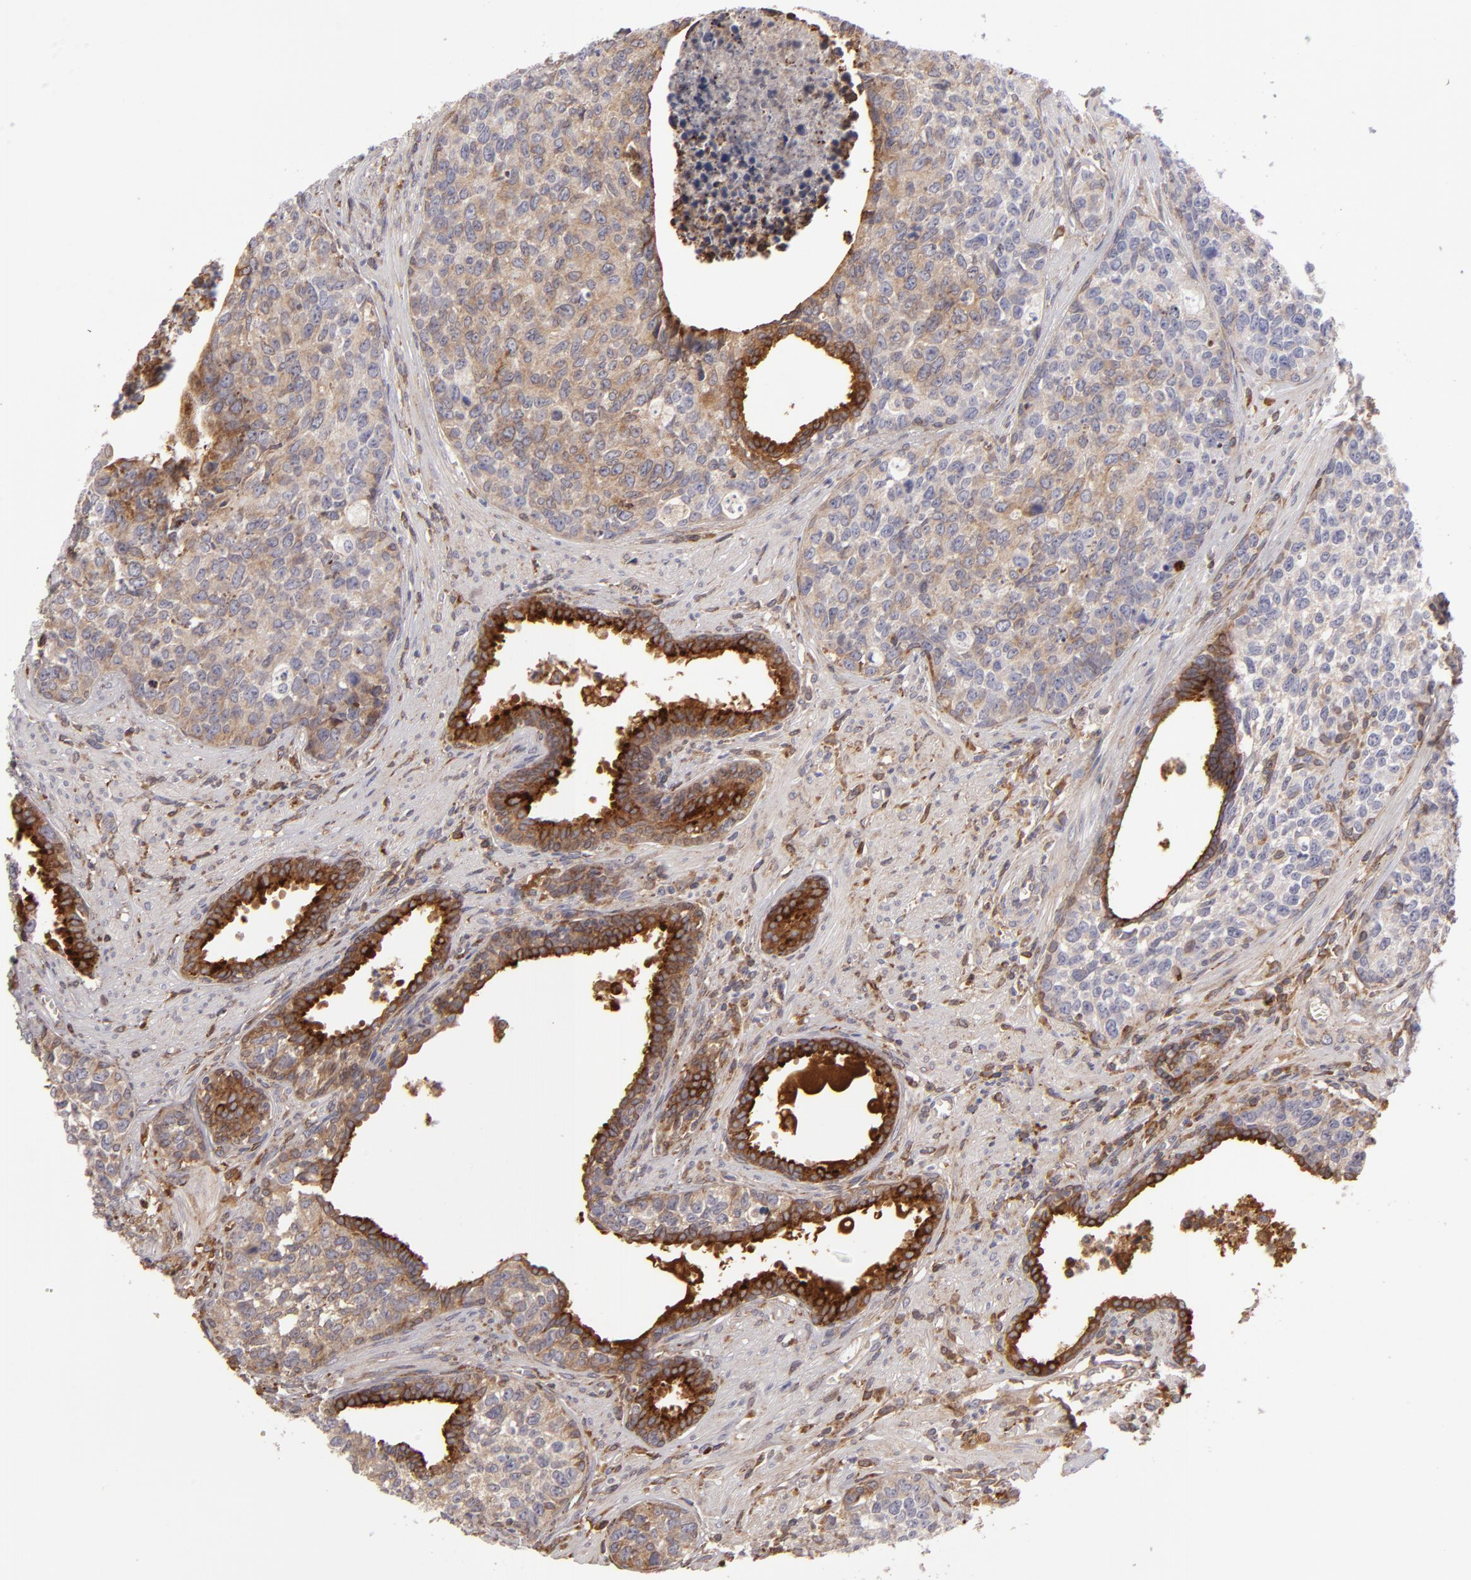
{"staining": {"intensity": "strong", "quantity": ">75%", "location": "cytoplasmic/membranous"}, "tissue": "urothelial cancer", "cell_type": "Tumor cells", "image_type": "cancer", "snomed": [{"axis": "morphology", "description": "Urothelial carcinoma, High grade"}, {"axis": "topography", "description": "Urinary bladder"}], "caption": "Immunohistochemistry (IHC) (DAB) staining of human urothelial carcinoma (high-grade) reveals strong cytoplasmic/membranous protein staining in approximately >75% of tumor cells.", "gene": "CFB", "patient": {"sex": "male", "age": 81}}